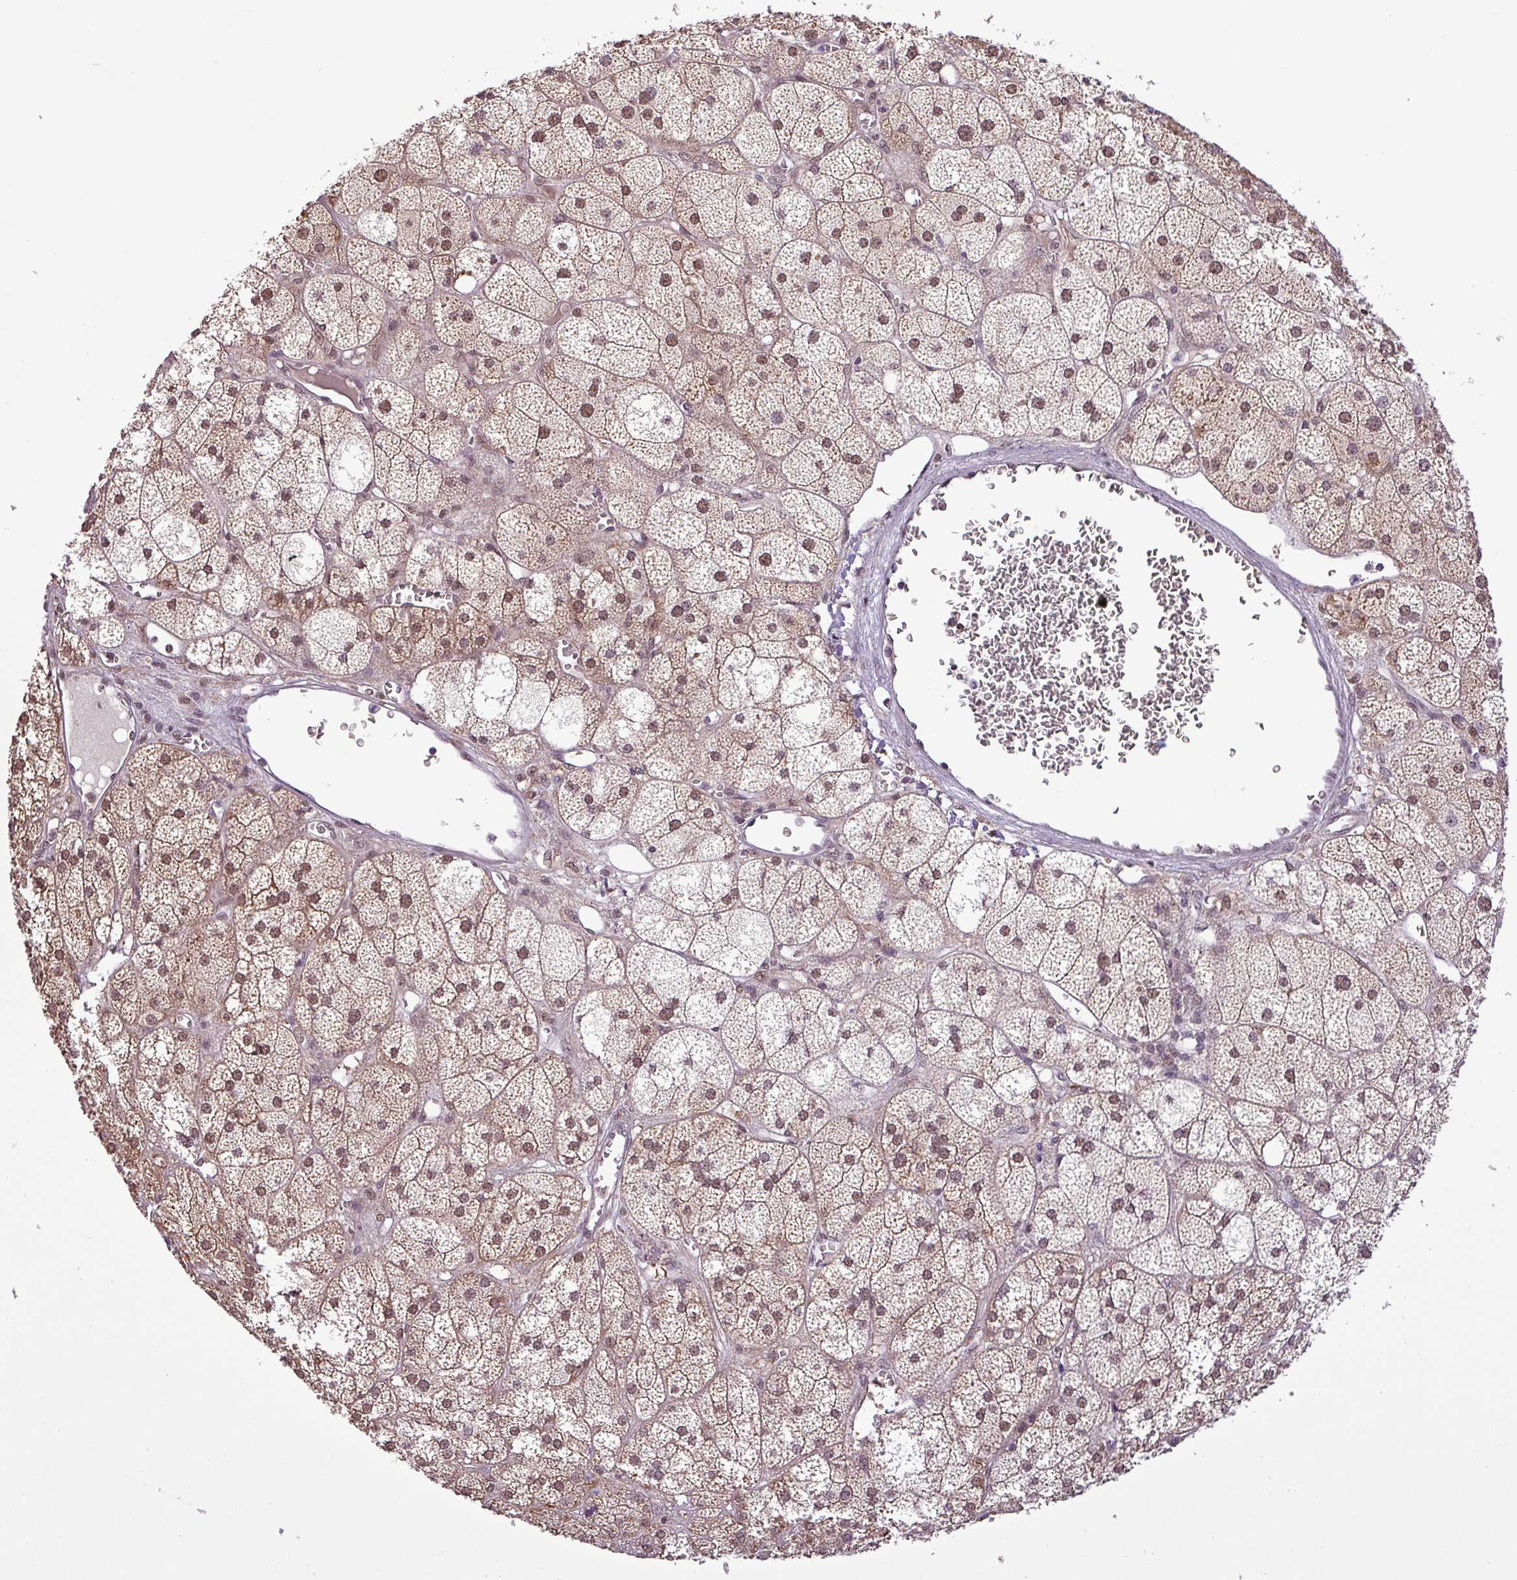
{"staining": {"intensity": "moderate", "quantity": "25%-75%", "location": "nuclear"}, "tissue": "adrenal gland", "cell_type": "Glandular cells", "image_type": "normal", "snomed": [{"axis": "morphology", "description": "Normal tissue, NOS"}, {"axis": "topography", "description": "Adrenal gland"}], "caption": "IHC (DAB) staining of benign adrenal gland shows moderate nuclear protein staining in approximately 25%-75% of glandular cells. The protein is stained brown, and the nuclei are stained in blue (DAB (3,3'-diaminobenzidine) IHC with brightfield microscopy, high magnification).", "gene": "MFHAS1", "patient": {"sex": "female", "age": 61}}